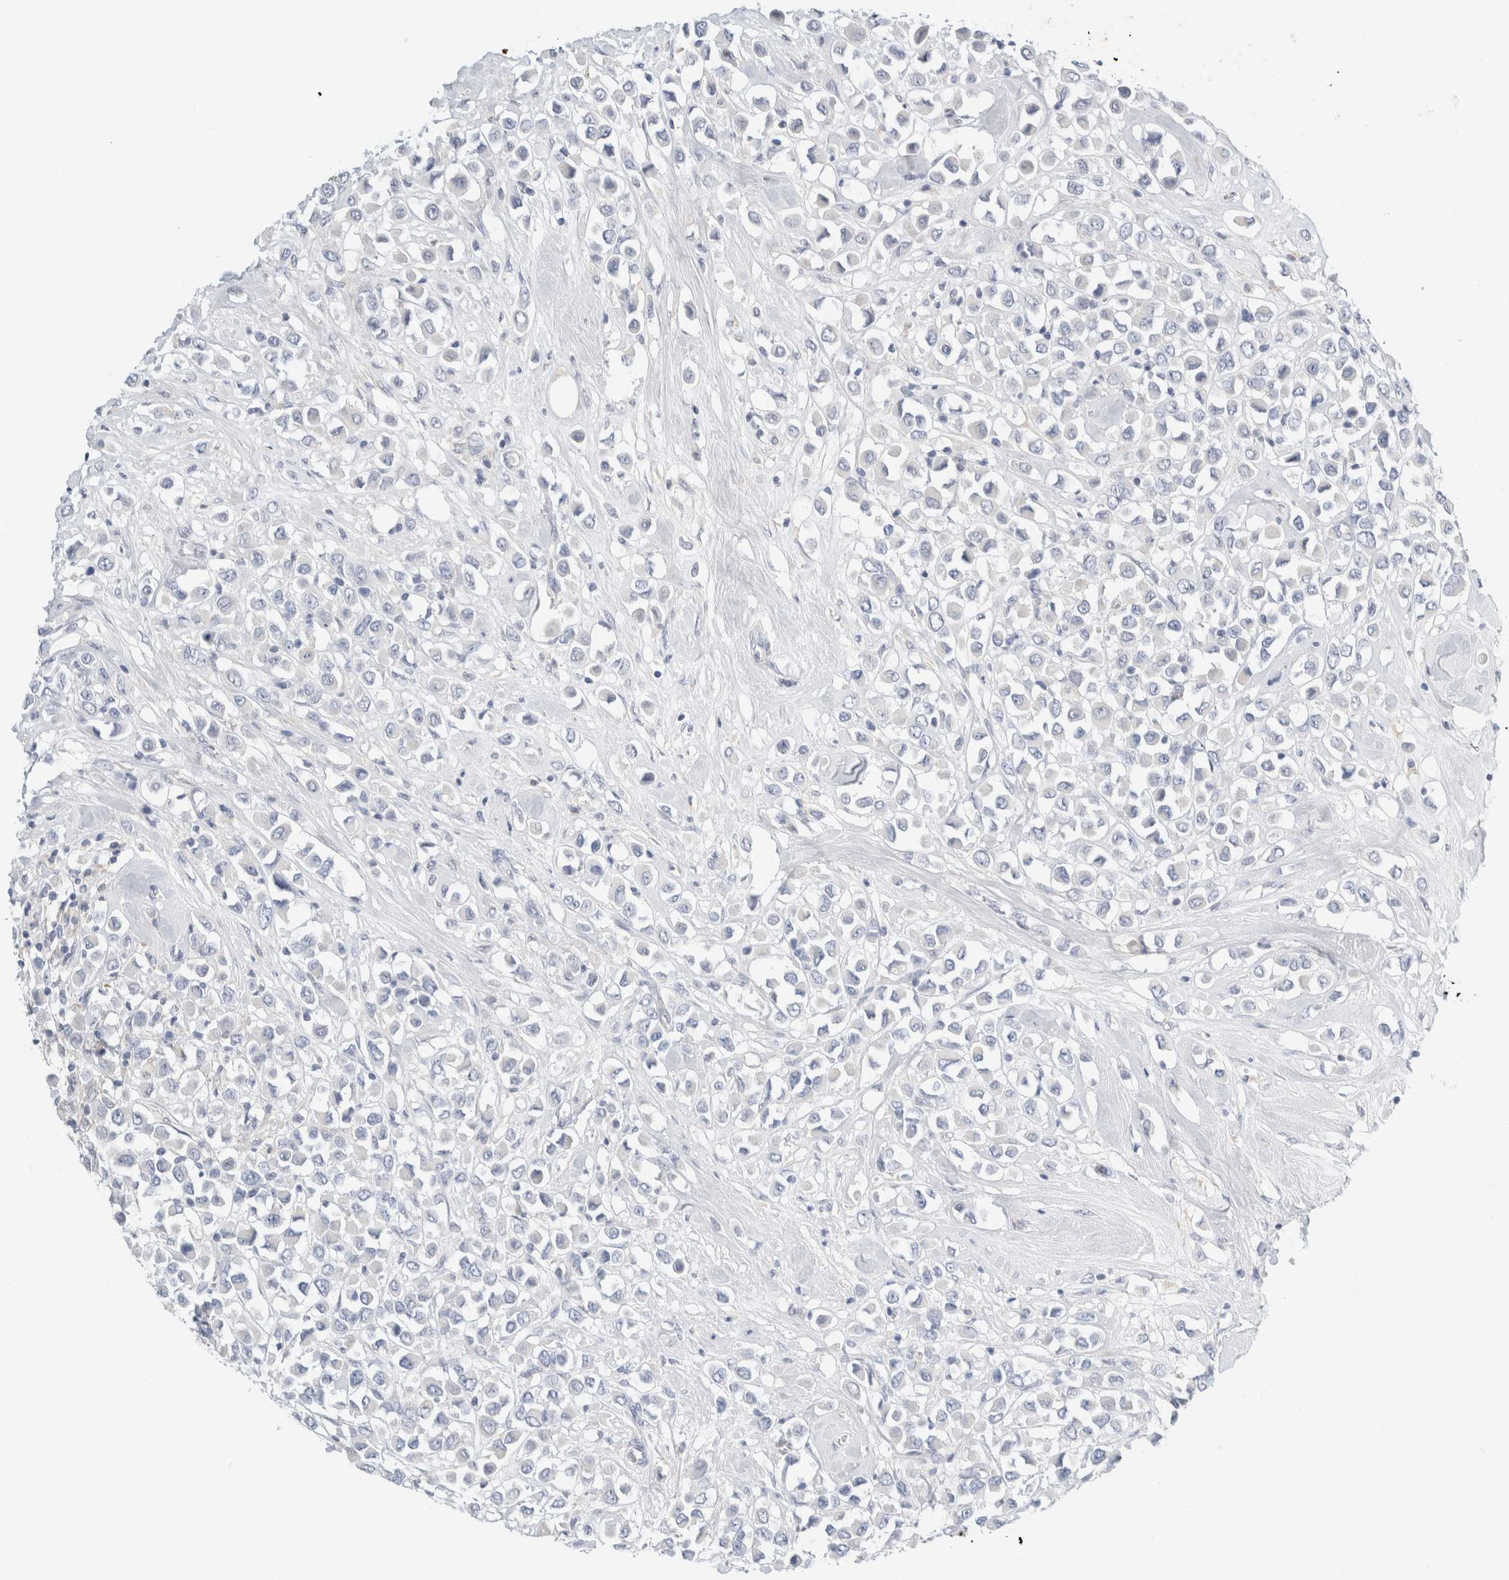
{"staining": {"intensity": "negative", "quantity": "none", "location": "none"}, "tissue": "breast cancer", "cell_type": "Tumor cells", "image_type": "cancer", "snomed": [{"axis": "morphology", "description": "Duct carcinoma"}, {"axis": "topography", "description": "Breast"}], "caption": "The IHC image has no significant expression in tumor cells of breast cancer (intraductal carcinoma) tissue.", "gene": "ADAM30", "patient": {"sex": "female", "age": 61}}